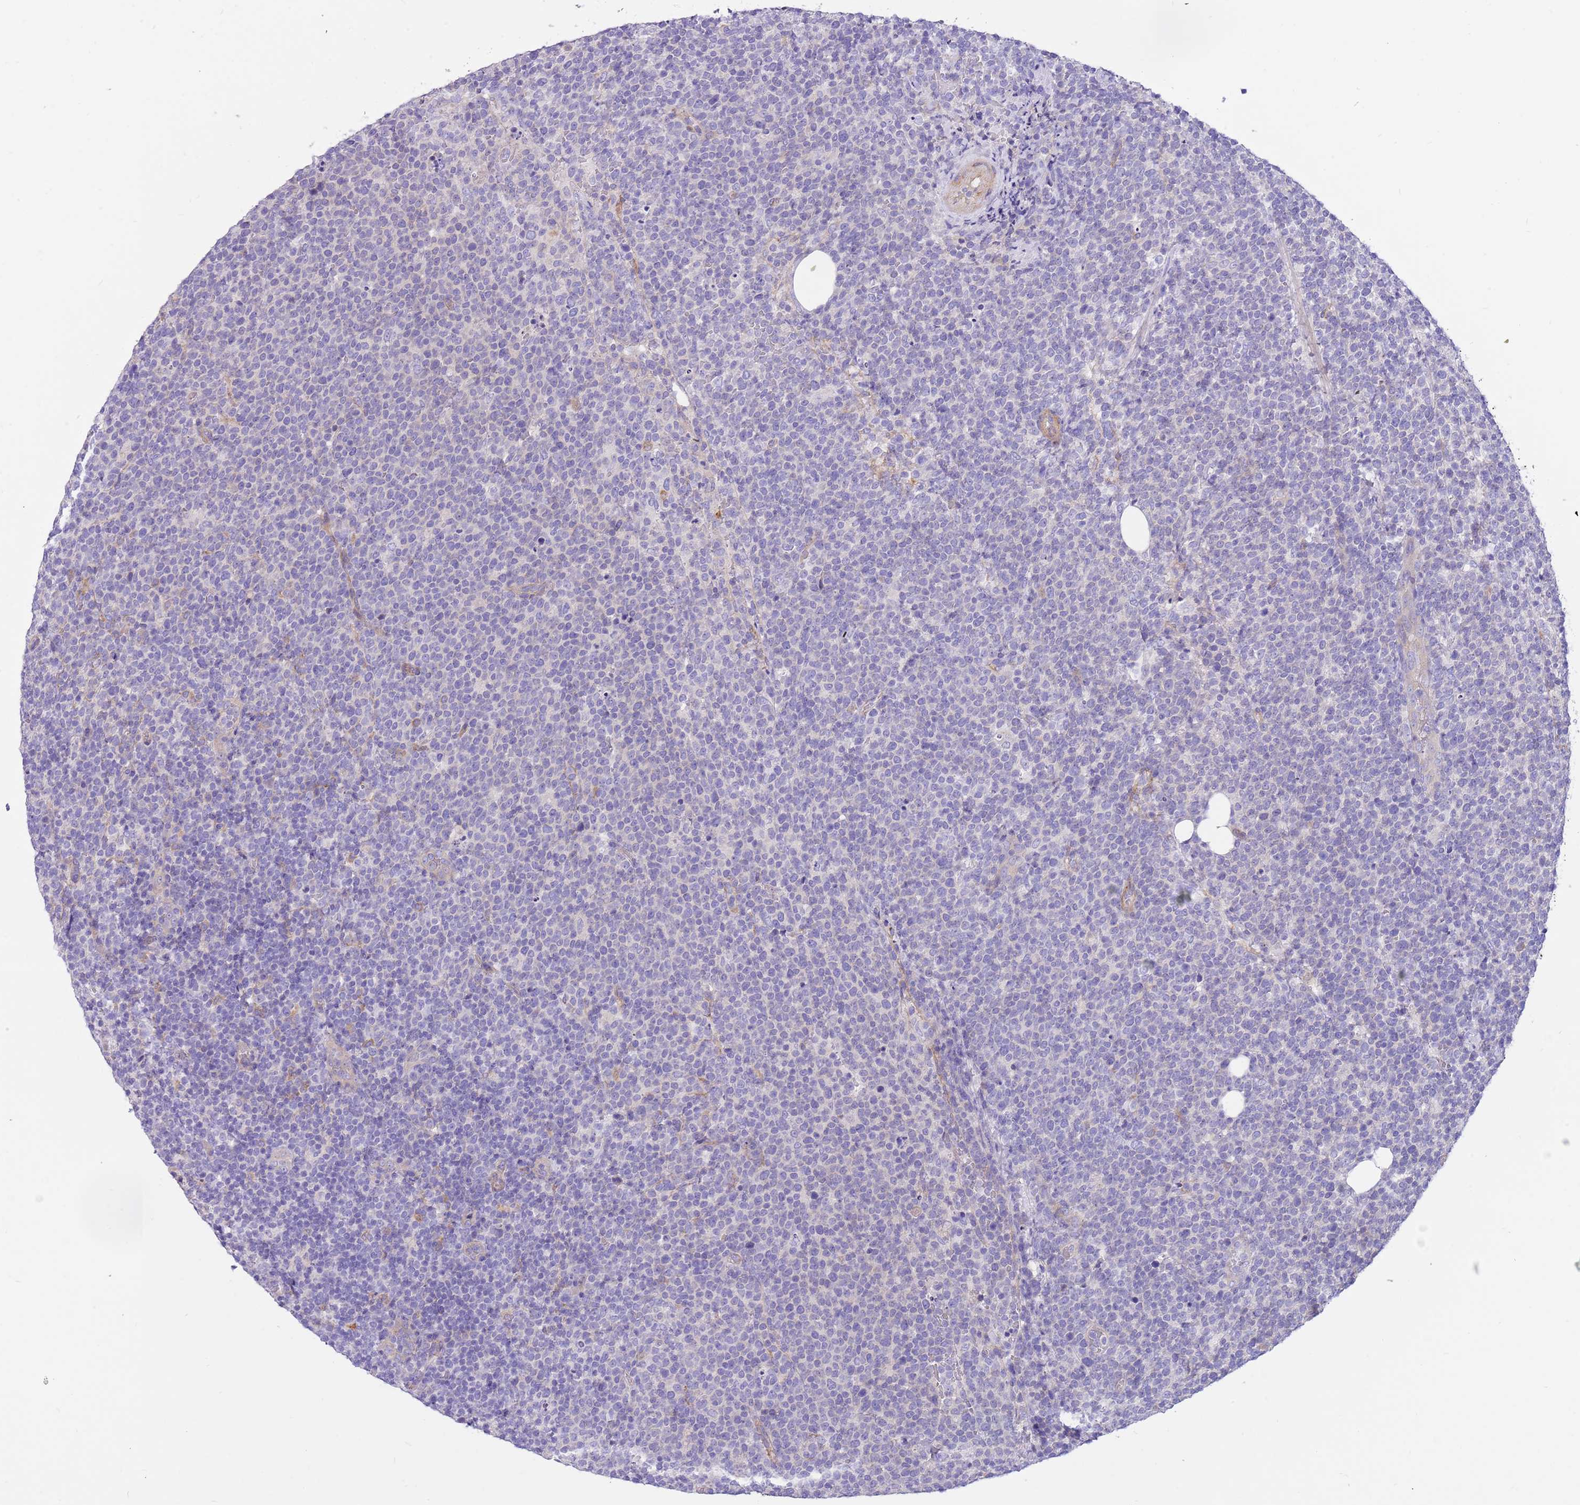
{"staining": {"intensity": "negative", "quantity": "none", "location": "none"}, "tissue": "lymphoma", "cell_type": "Tumor cells", "image_type": "cancer", "snomed": [{"axis": "morphology", "description": "Malignant lymphoma, non-Hodgkin's type, High grade"}, {"axis": "topography", "description": "Lymph node"}], "caption": "Immunohistochemistry (IHC) of high-grade malignant lymphoma, non-Hodgkin's type reveals no expression in tumor cells. (Stains: DAB (3,3'-diaminobenzidine) IHC with hematoxylin counter stain, Microscopy: brightfield microscopy at high magnification).", "gene": "SERINC3", "patient": {"sex": "male", "age": 61}}